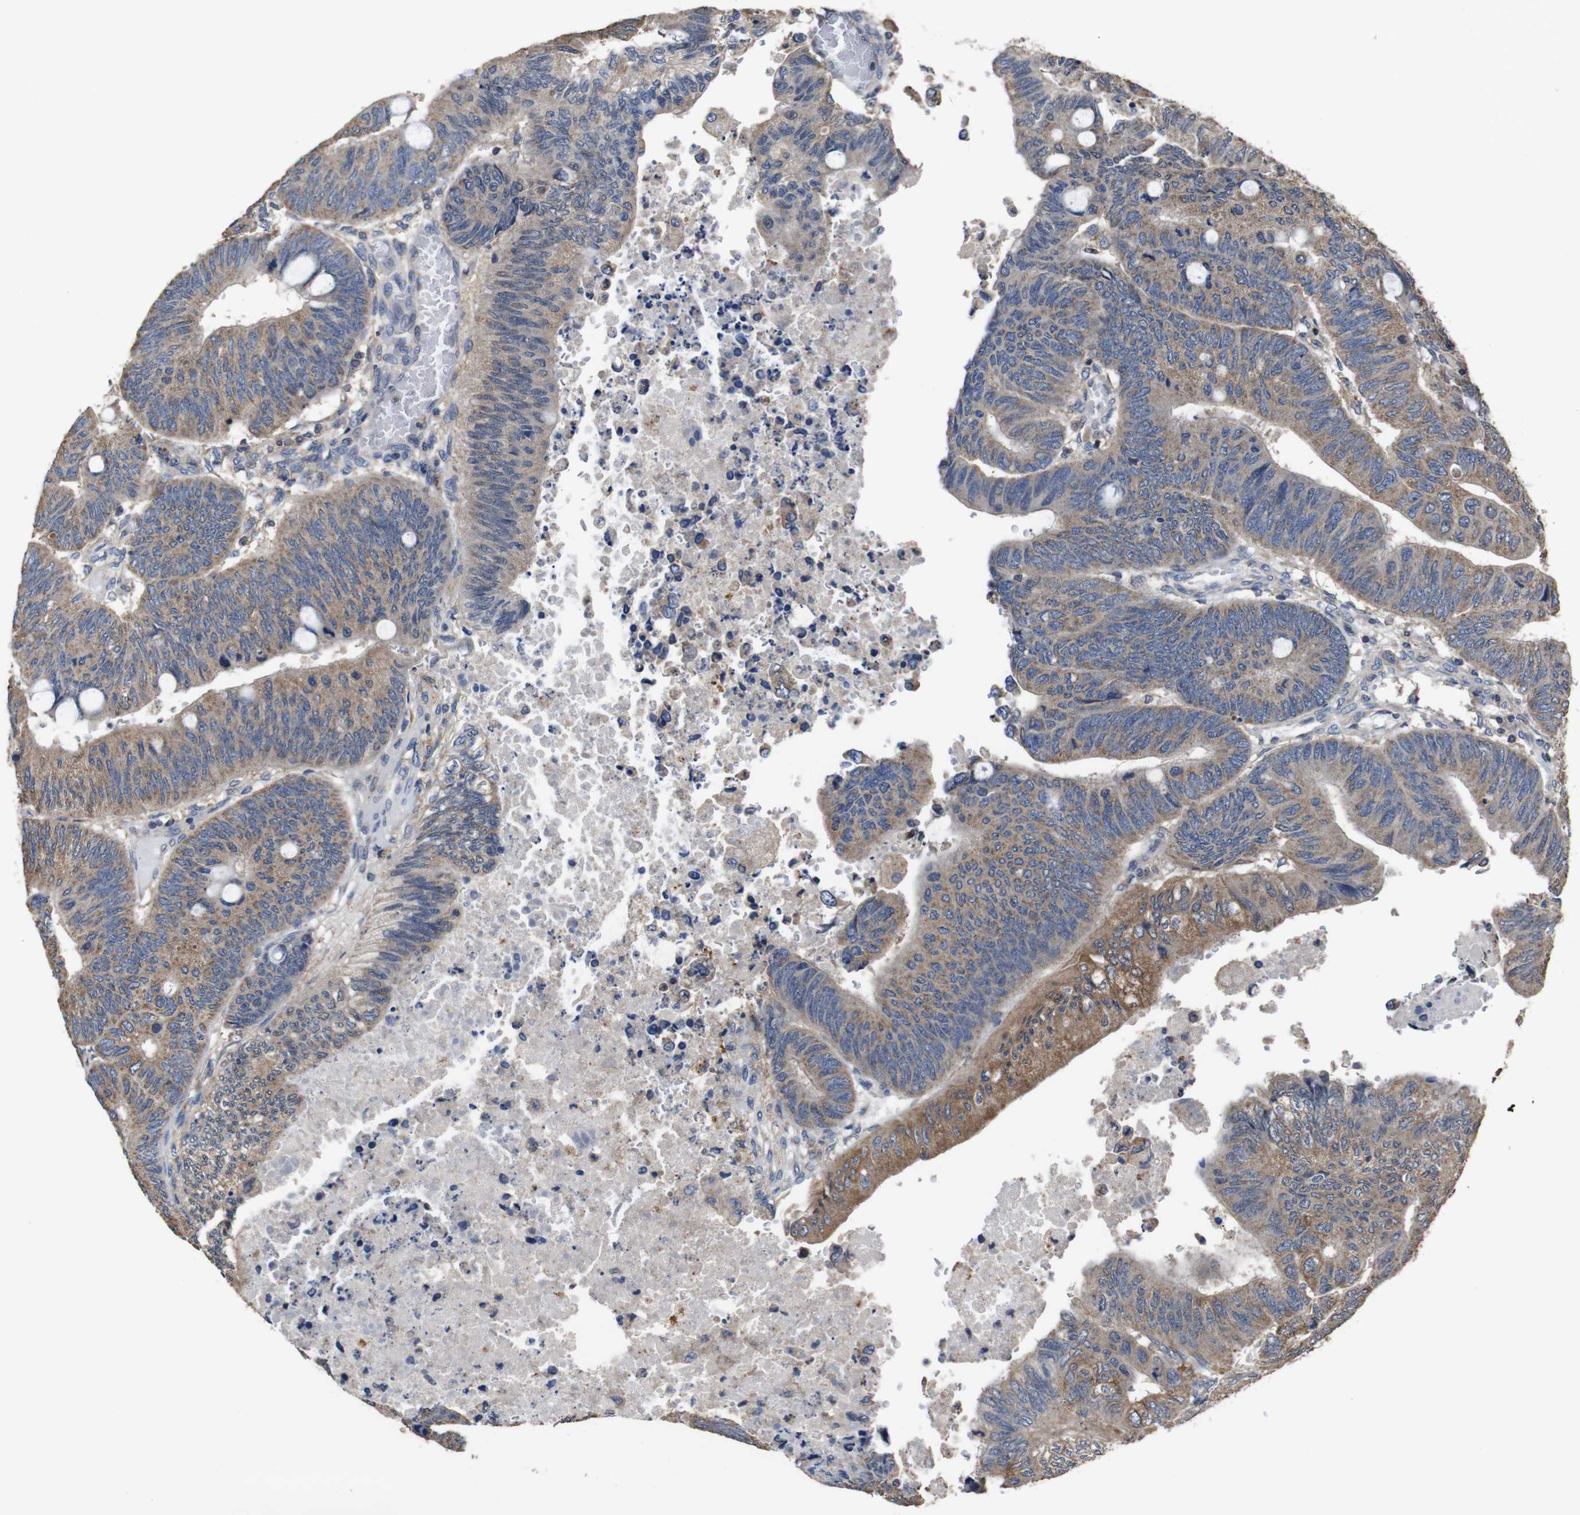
{"staining": {"intensity": "moderate", "quantity": ">75%", "location": "cytoplasmic/membranous"}, "tissue": "colorectal cancer", "cell_type": "Tumor cells", "image_type": "cancer", "snomed": [{"axis": "morphology", "description": "Normal tissue, NOS"}, {"axis": "morphology", "description": "Adenocarcinoma, NOS"}, {"axis": "topography", "description": "Rectum"}, {"axis": "topography", "description": "Peripheral nerve tissue"}], "caption": "The histopathology image shows staining of colorectal adenocarcinoma, revealing moderate cytoplasmic/membranous protein positivity (brown color) within tumor cells.", "gene": "GLIPR1", "patient": {"sex": "male", "age": 92}}